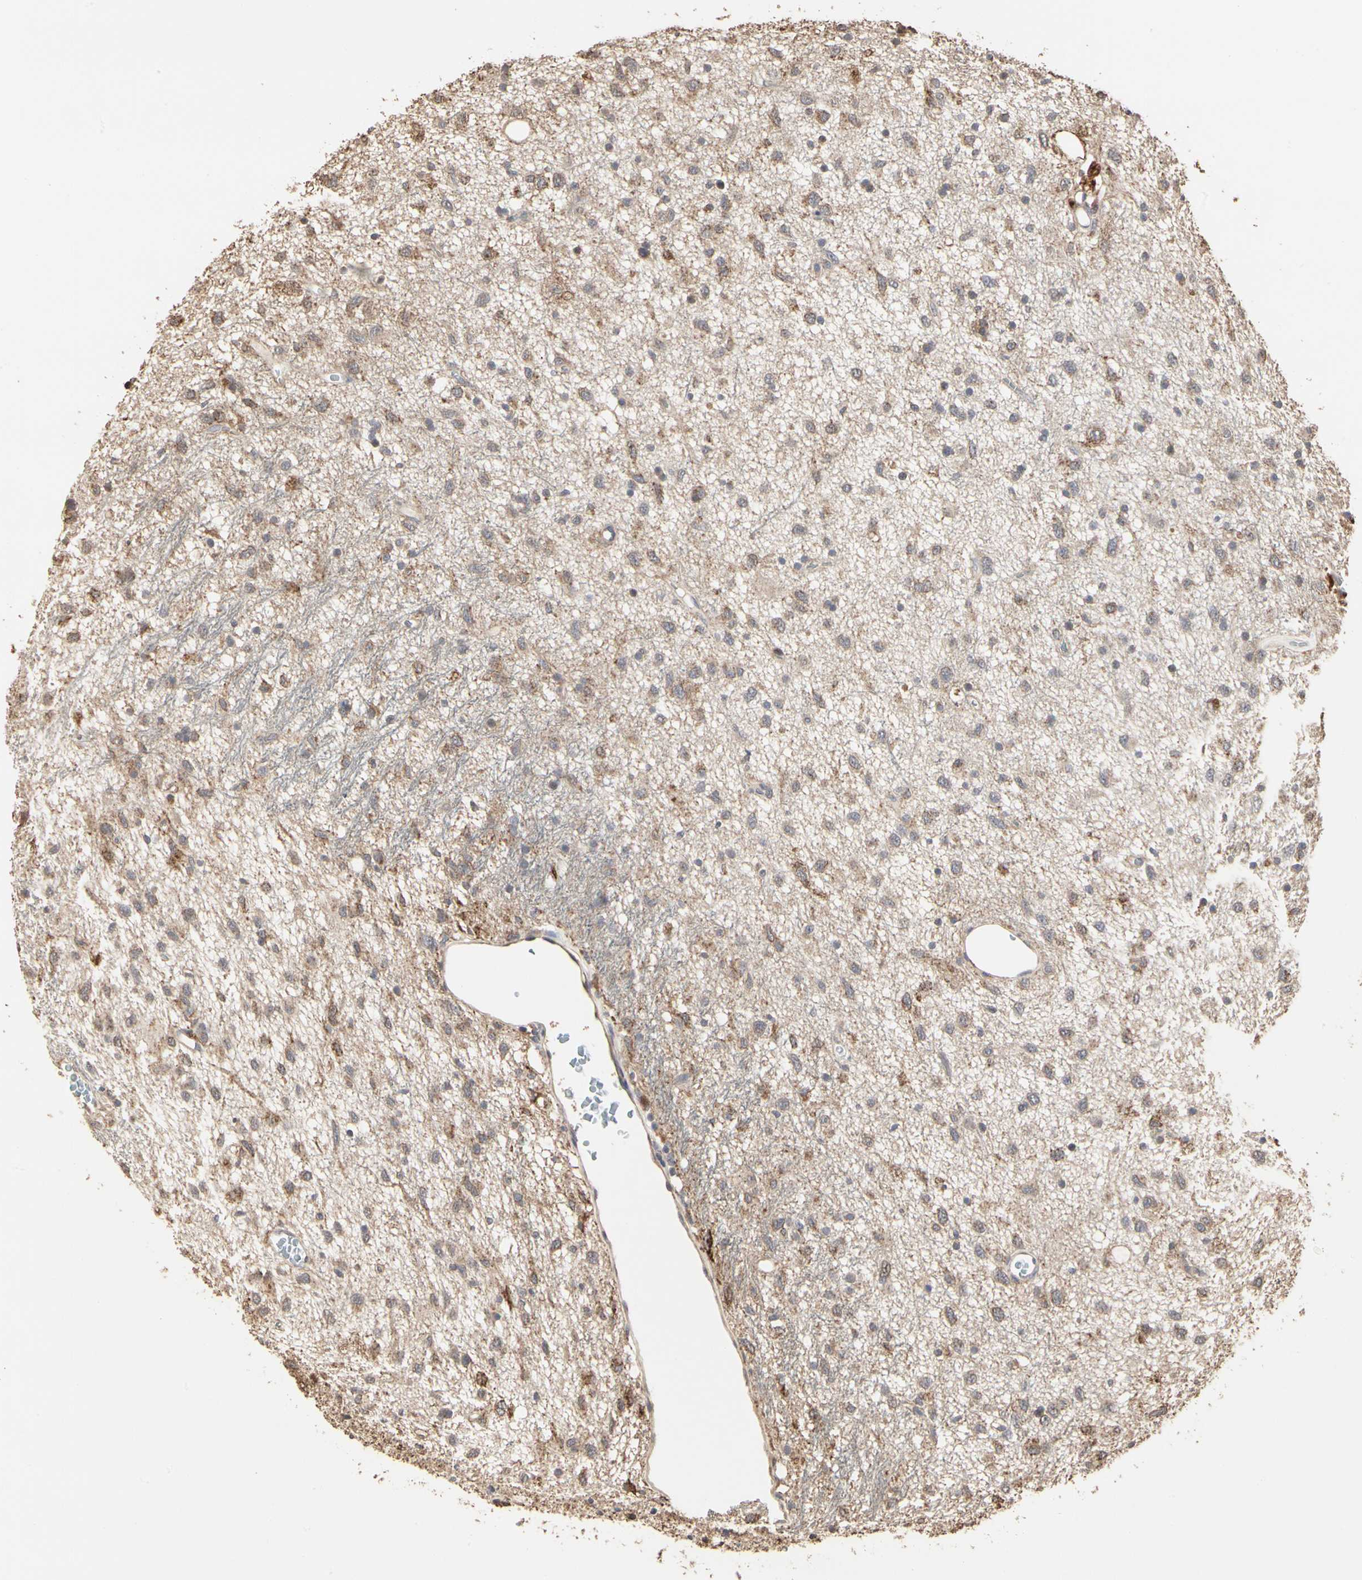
{"staining": {"intensity": "weak", "quantity": "25%-75%", "location": "cytoplasmic/membranous"}, "tissue": "glioma", "cell_type": "Tumor cells", "image_type": "cancer", "snomed": [{"axis": "morphology", "description": "Glioma, malignant, Low grade"}, {"axis": "topography", "description": "Brain"}], "caption": "Malignant low-grade glioma stained for a protein shows weak cytoplasmic/membranous positivity in tumor cells.", "gene": "TAOK1", "patient": {"sex": "male", "age": 77}}